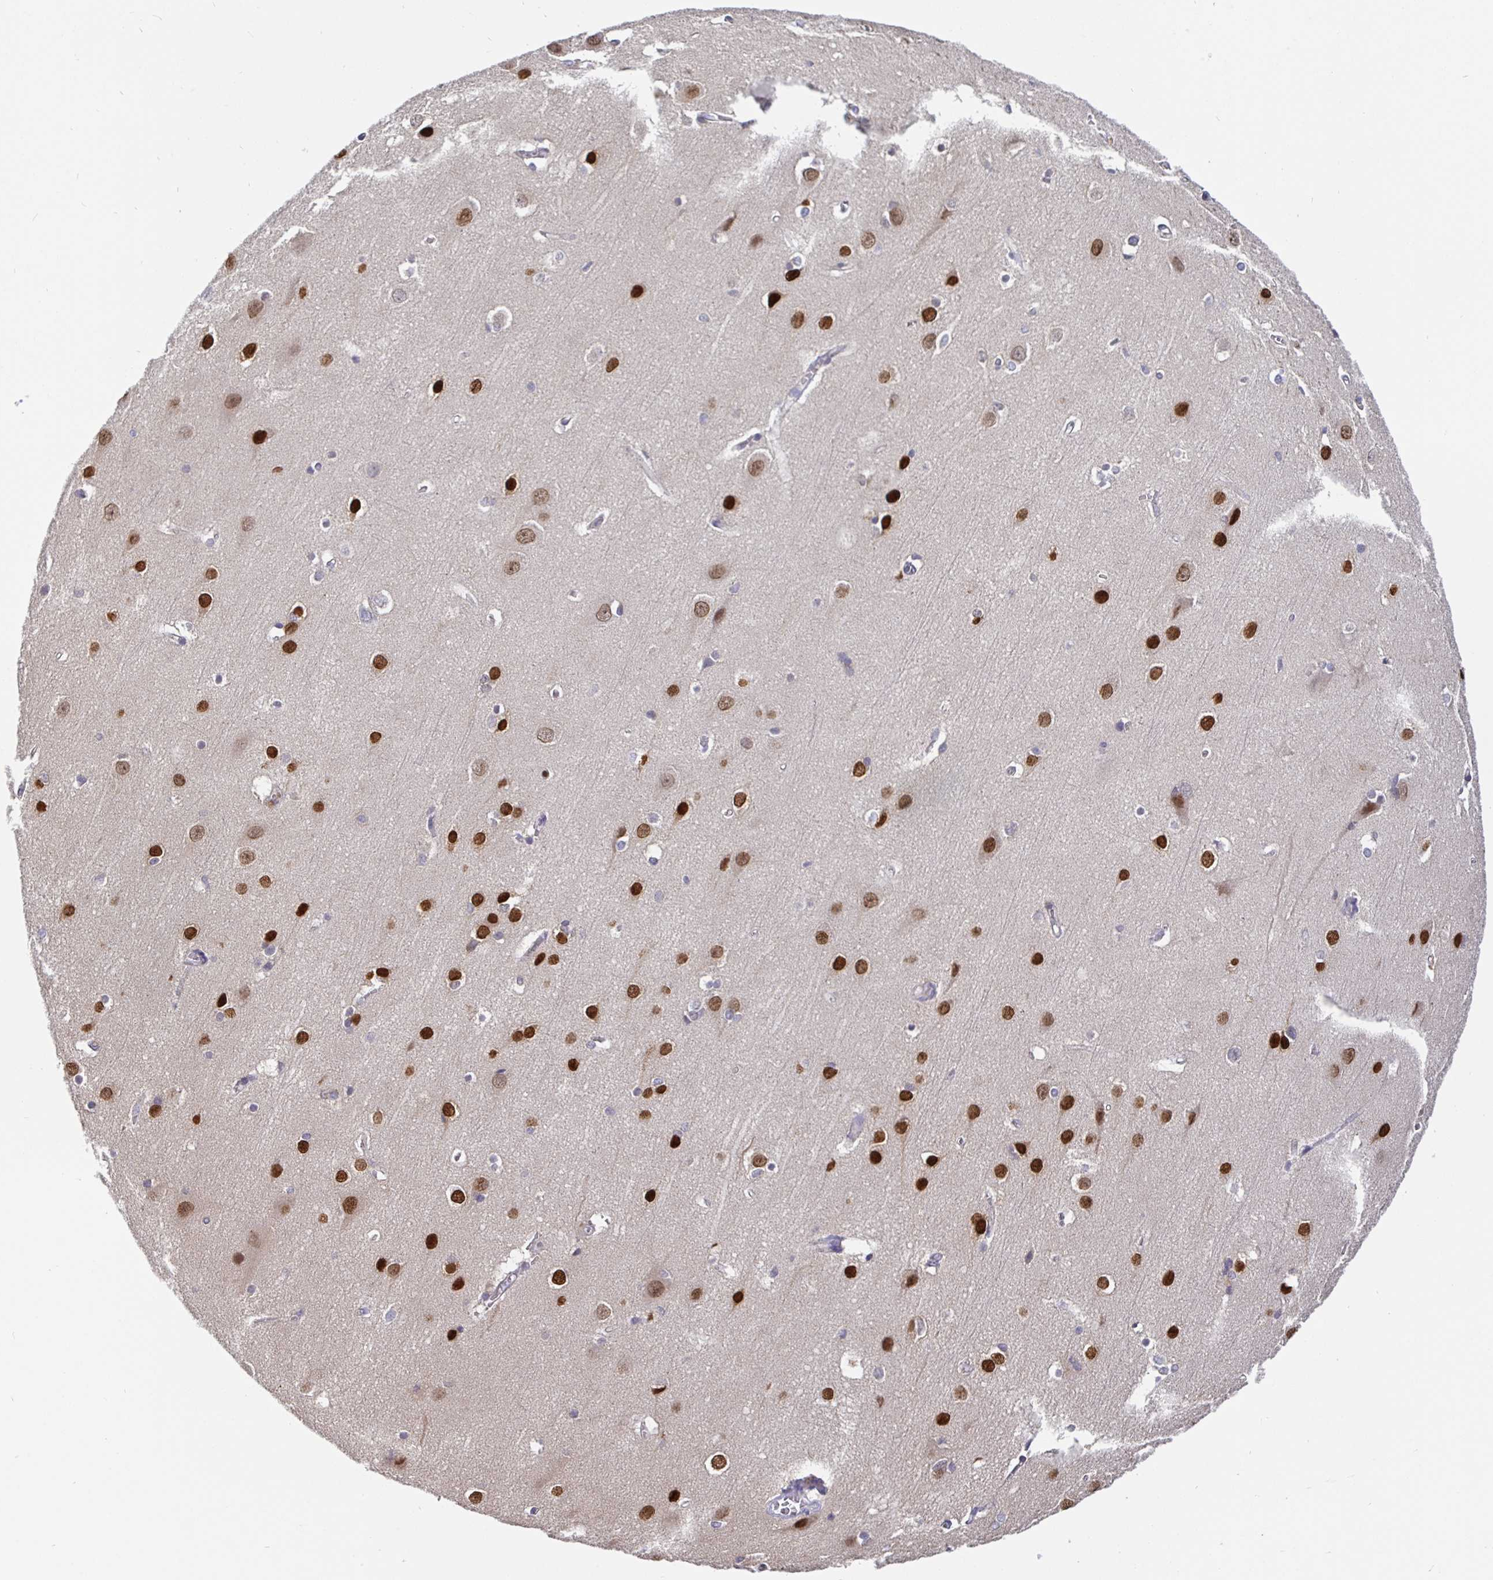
{"staining": {"intensity": "negative", "quantity": "none", "location": "none"}, "tissue": "cerebral cortex", "cell_type": "Endothelial cells", "image_type": "normal", "snomed": [{"axis": "morphology", "description": "Normal tissue, NOS"}, {"axis": "topography", "description": "Cerebral cortex"}], "caption": "Immunohistochemistry image of unremarkable cerebral cortex: cerebral cortex stained with DAB shows no significant protein staining in endothelial cells.", "gene": "SATB1", "patient": {"sex": "male", "age": 37}}